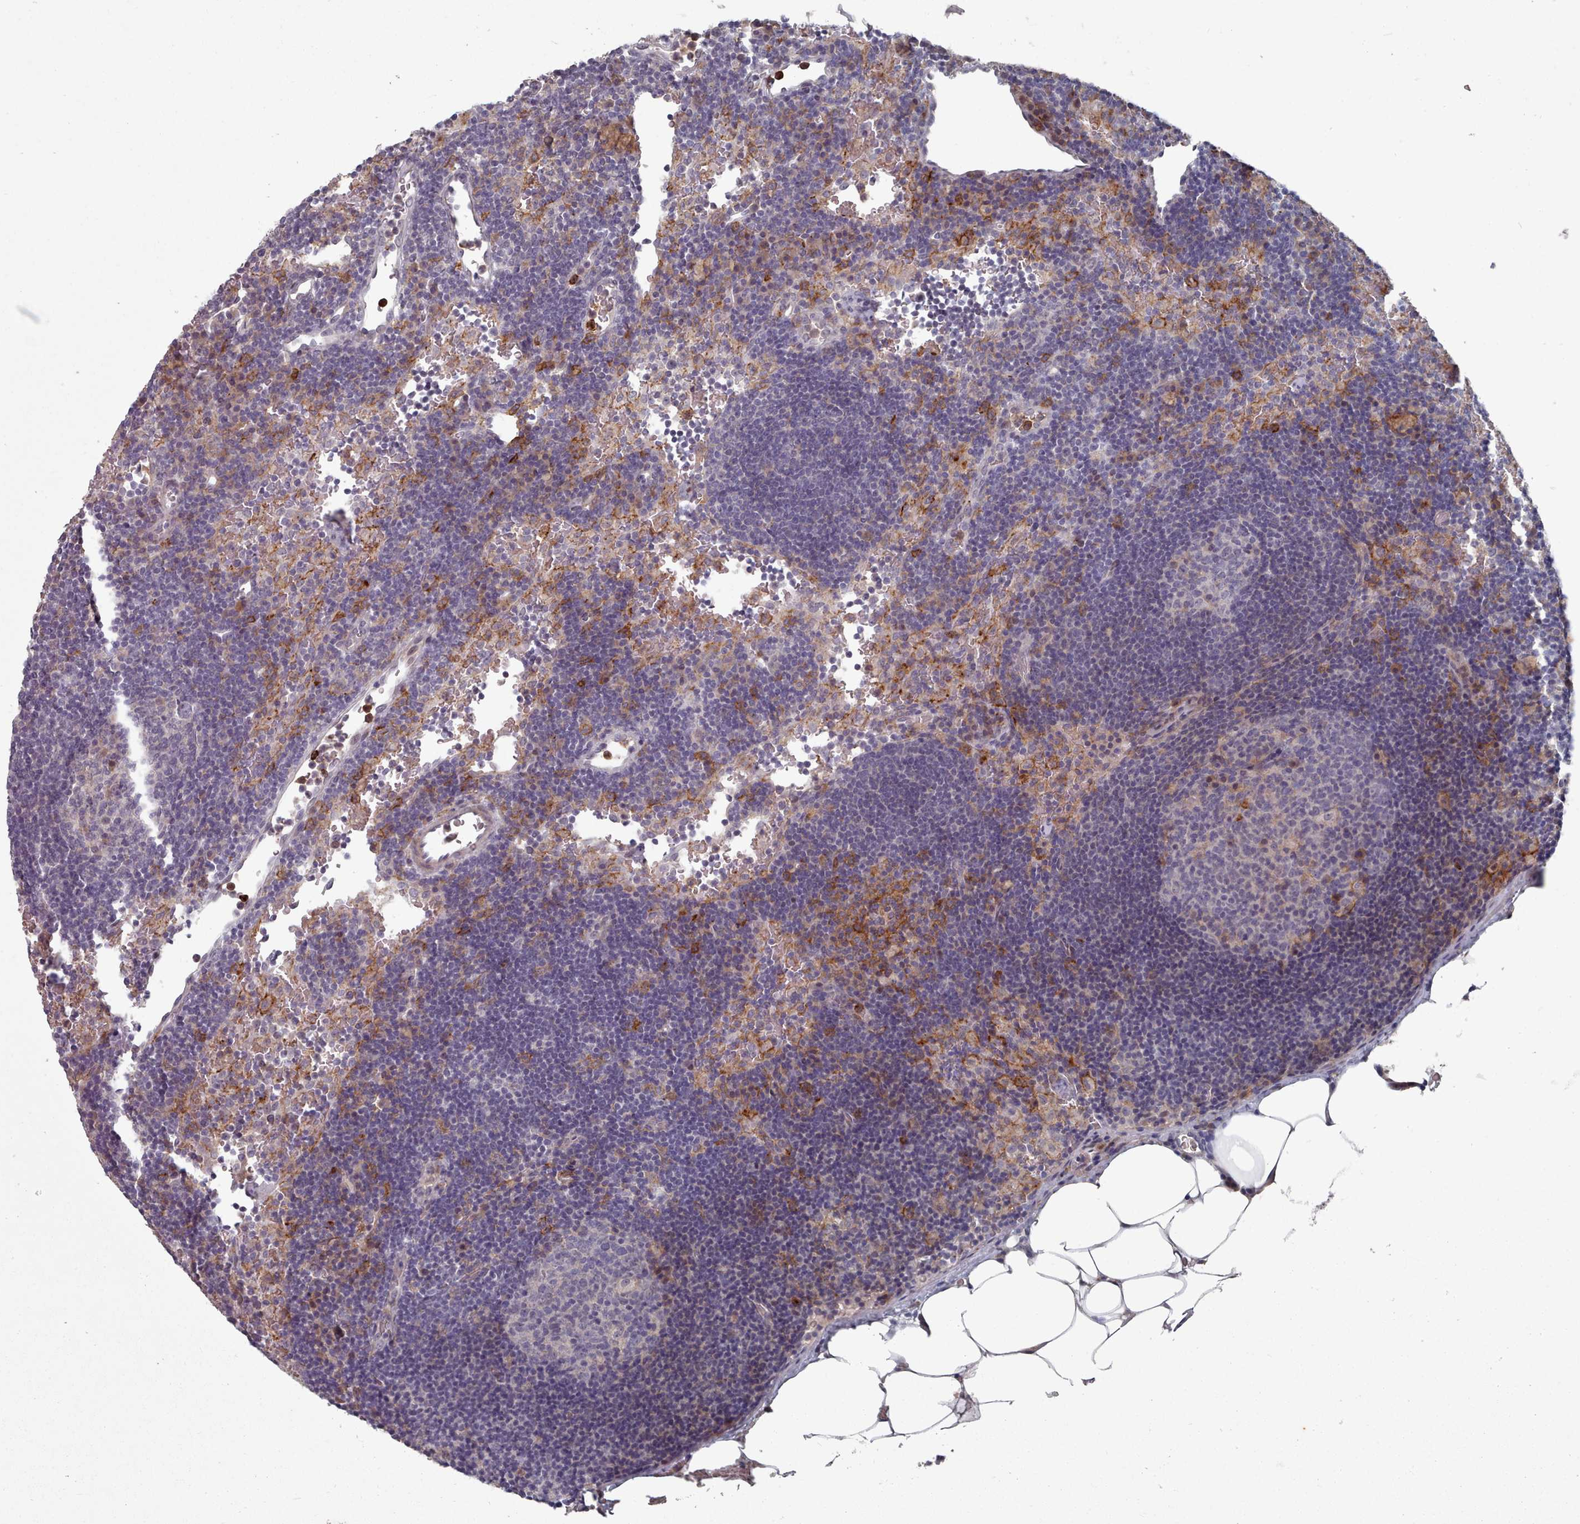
{"staining": {"intensity": "moderate", "quantity": "<25%", "location": "cytoplasmic/membranous"}, "tissue": "lymph node", "cell_type": "Germinal center cells", "image_type": "normal", "snomed": [{"axis": "morphology", "description": "Normal tissue, NOS"}, {"axis": "topography", "description": "Lymph node"}], "caption": "IHC (DAB) staining of unremarkable lymph node demonstrates moderate cytoplasmic/membranous protein expression in approximately <25% of germinal center cells.", "gene": "COL8A2", "patient": {"sex": "male", "age": 62}}